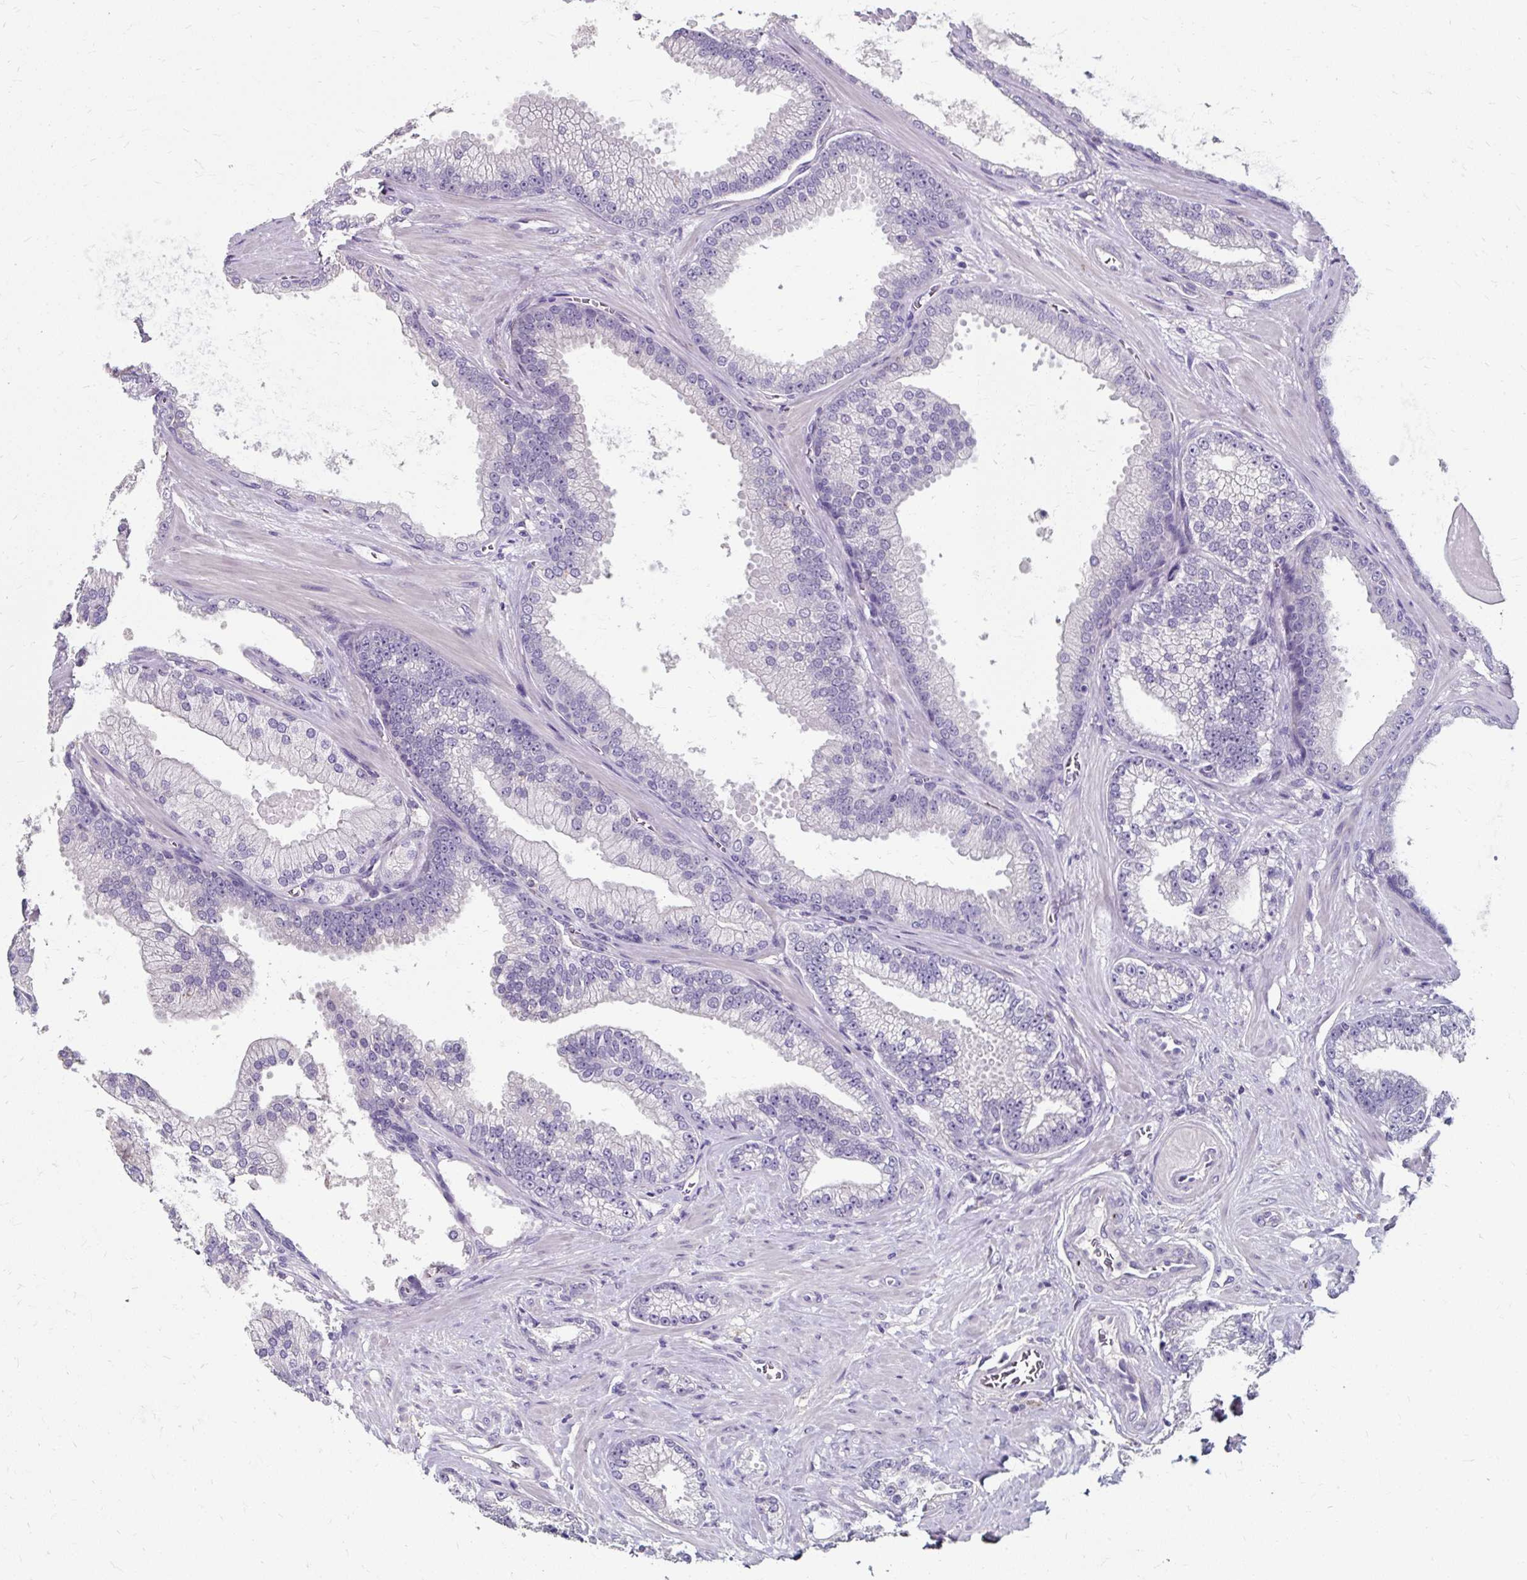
{"staining": {"intensity": "negative", "quantity": "none", "location": "none"}, "tissue": "prostate cancer", "cell_type": "Tumor cells", "image_type": "cancer", "snomed": [{"axis": "morphology", "description": "Adenocarcinoma, High grade"}, {"axis": "topography", "description": "Prostate"}], "caption": "High power microscopy histopathology image of an IHC micrograph of prostate cancer (adenocarcinoma (high-grade)), revealing no significant positivity in tumor cells.", "gene": "KLHL24", "patient": {"sex": "male", "age": 68}}